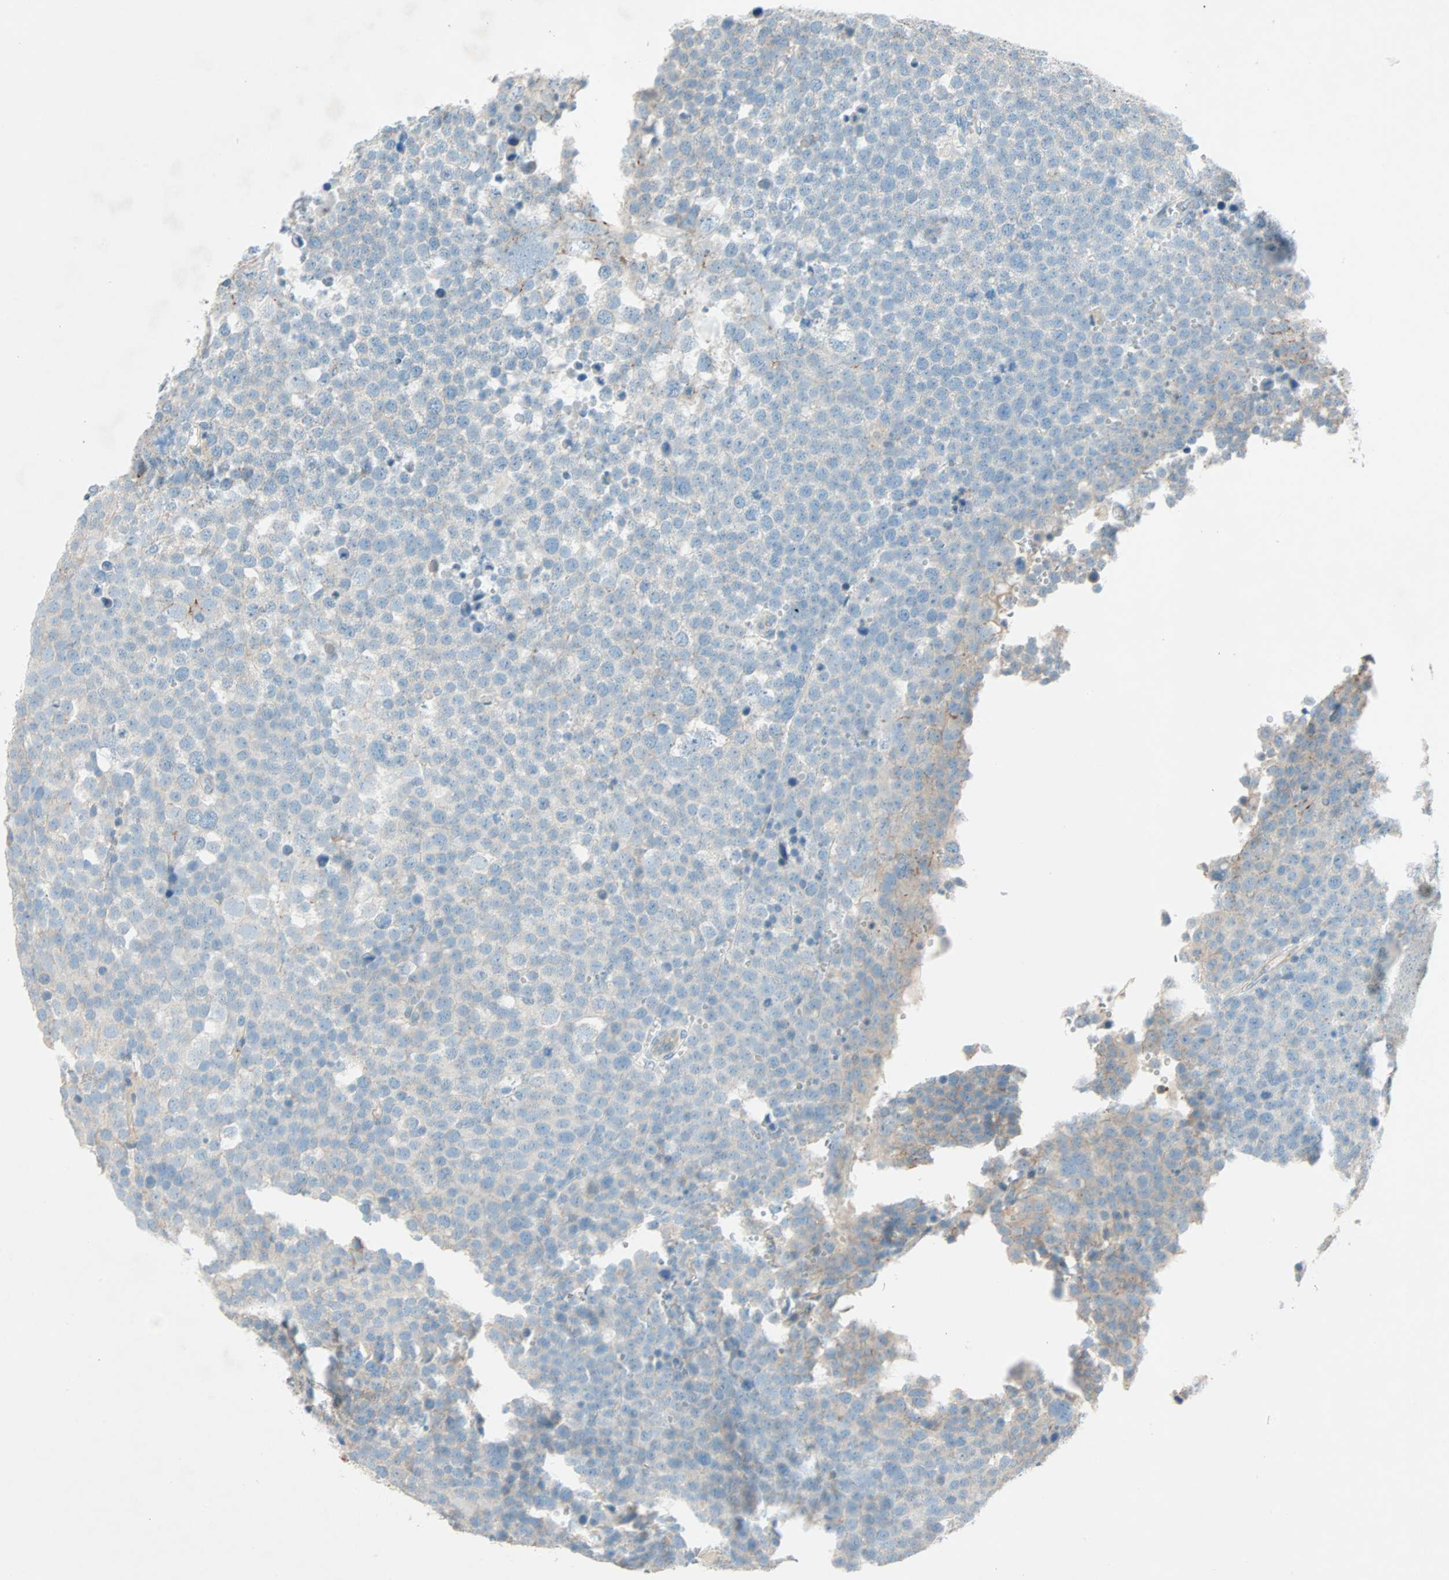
{"staining": {"intensity": "weak", "quantity": ">75%", "location": "cytoplasmic/membranous"}, "tissue": "testis cancer", "cell_type": "Tumor cells", "image_type": "cancer", "snomed": [{"axis": "morphology", "description": "Seminoma, NOS"}, {"axis": "topography", "description": "Testis"}], "caption": "Immunohistochemistry (IHC) of testis cancer (seminoma) reveals low levels of weak cytoplasmic/membranous positivity in about >75% of tumor cells.", "gene": "LY6G6F", "patient": {"sex": "male", "age": 71}}